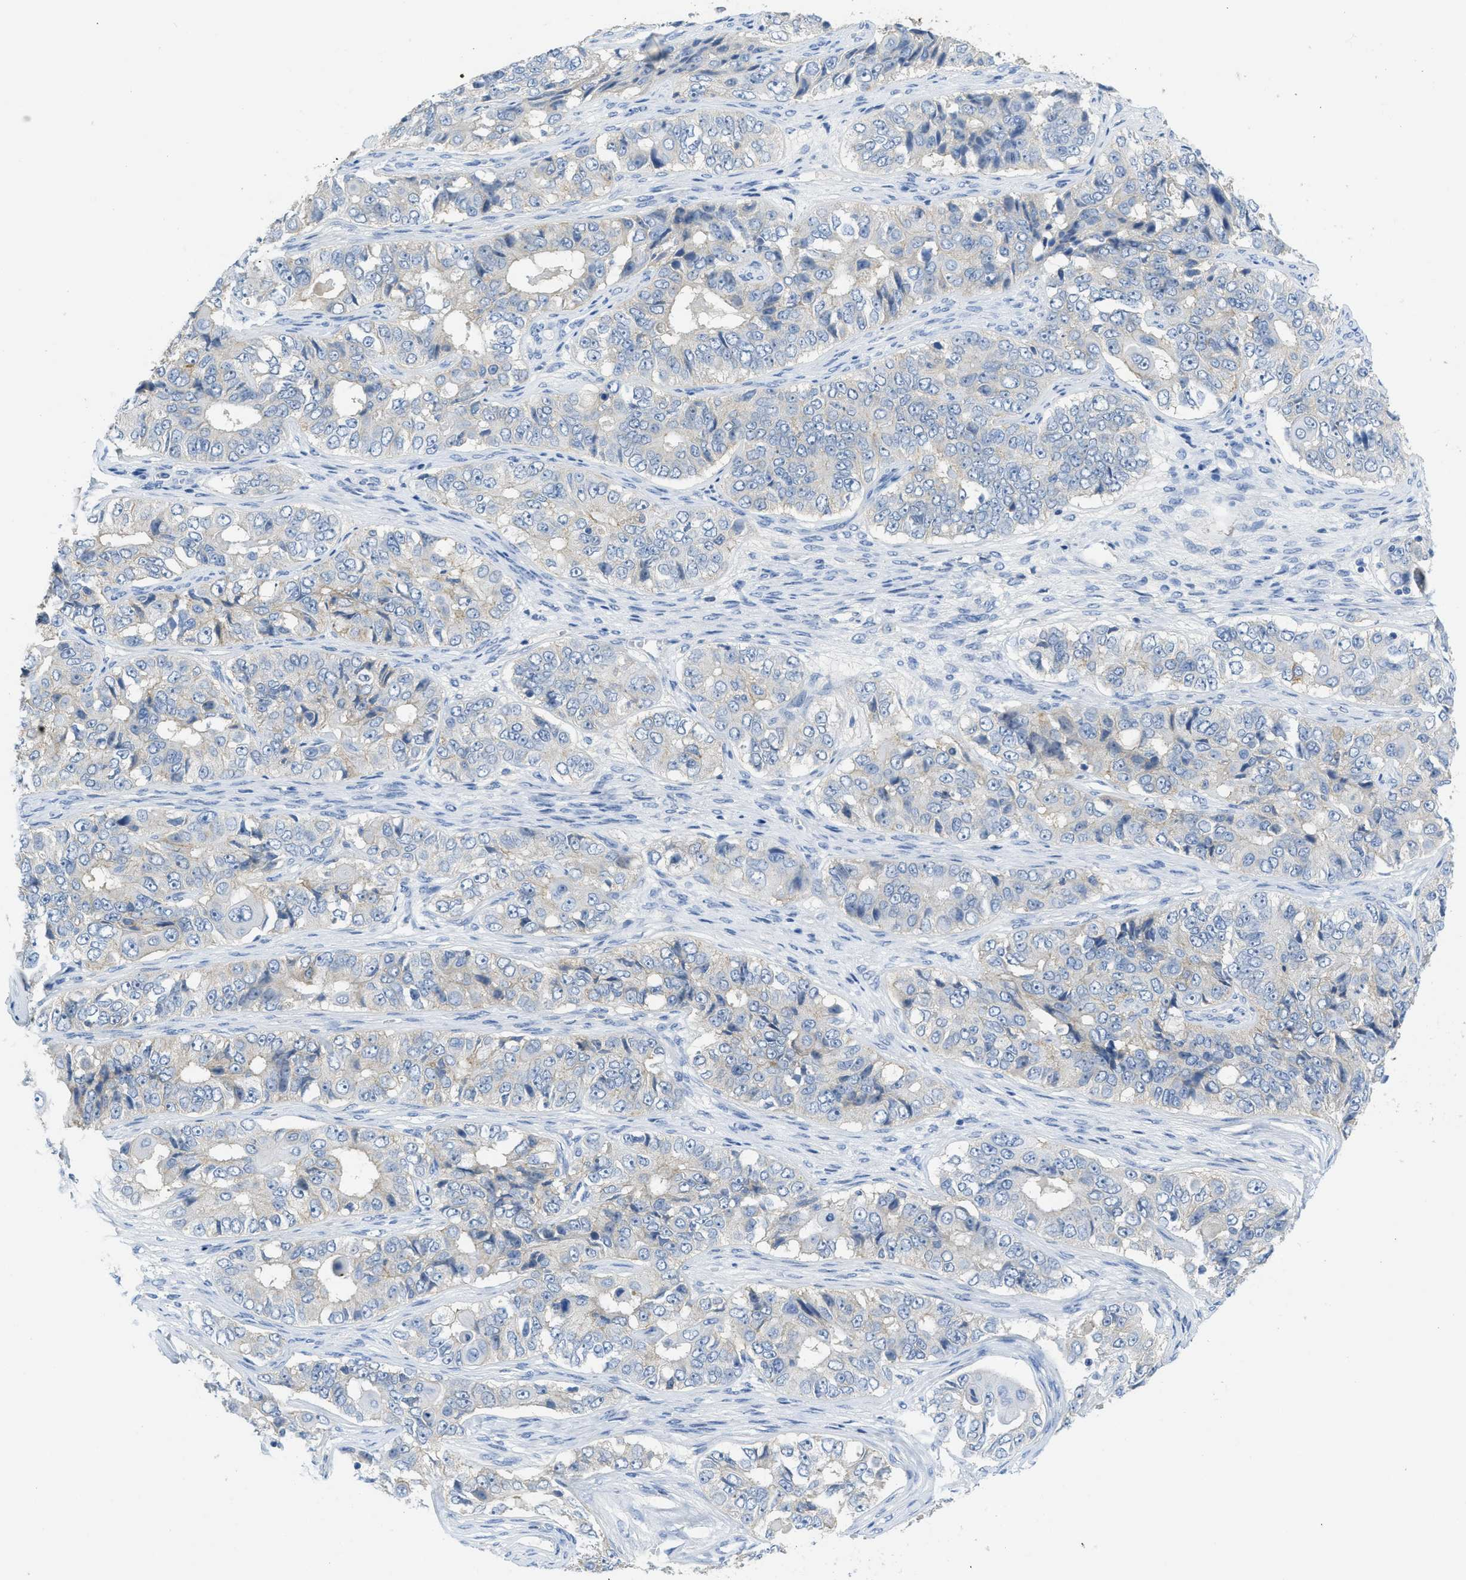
{"staining": {"intensity": "negative", "quantity": "none", "location": "none"}, "tissue": "ovarian cancer", "cell_type": "Tumor cells", "image_type": "cancer", "snomed": [{"axis": "morphology", "description": "Carcinoma, endometroid"}, {"axis": "topography", "description": "Ovary"}], "caption": "The IHC histopathology image has no significant staining in tumor cells of ovarian cancer (endometroid carcinoma) tissue.", "gene": "CNNM4", "patient": {"sex": "female", "age": 51}}